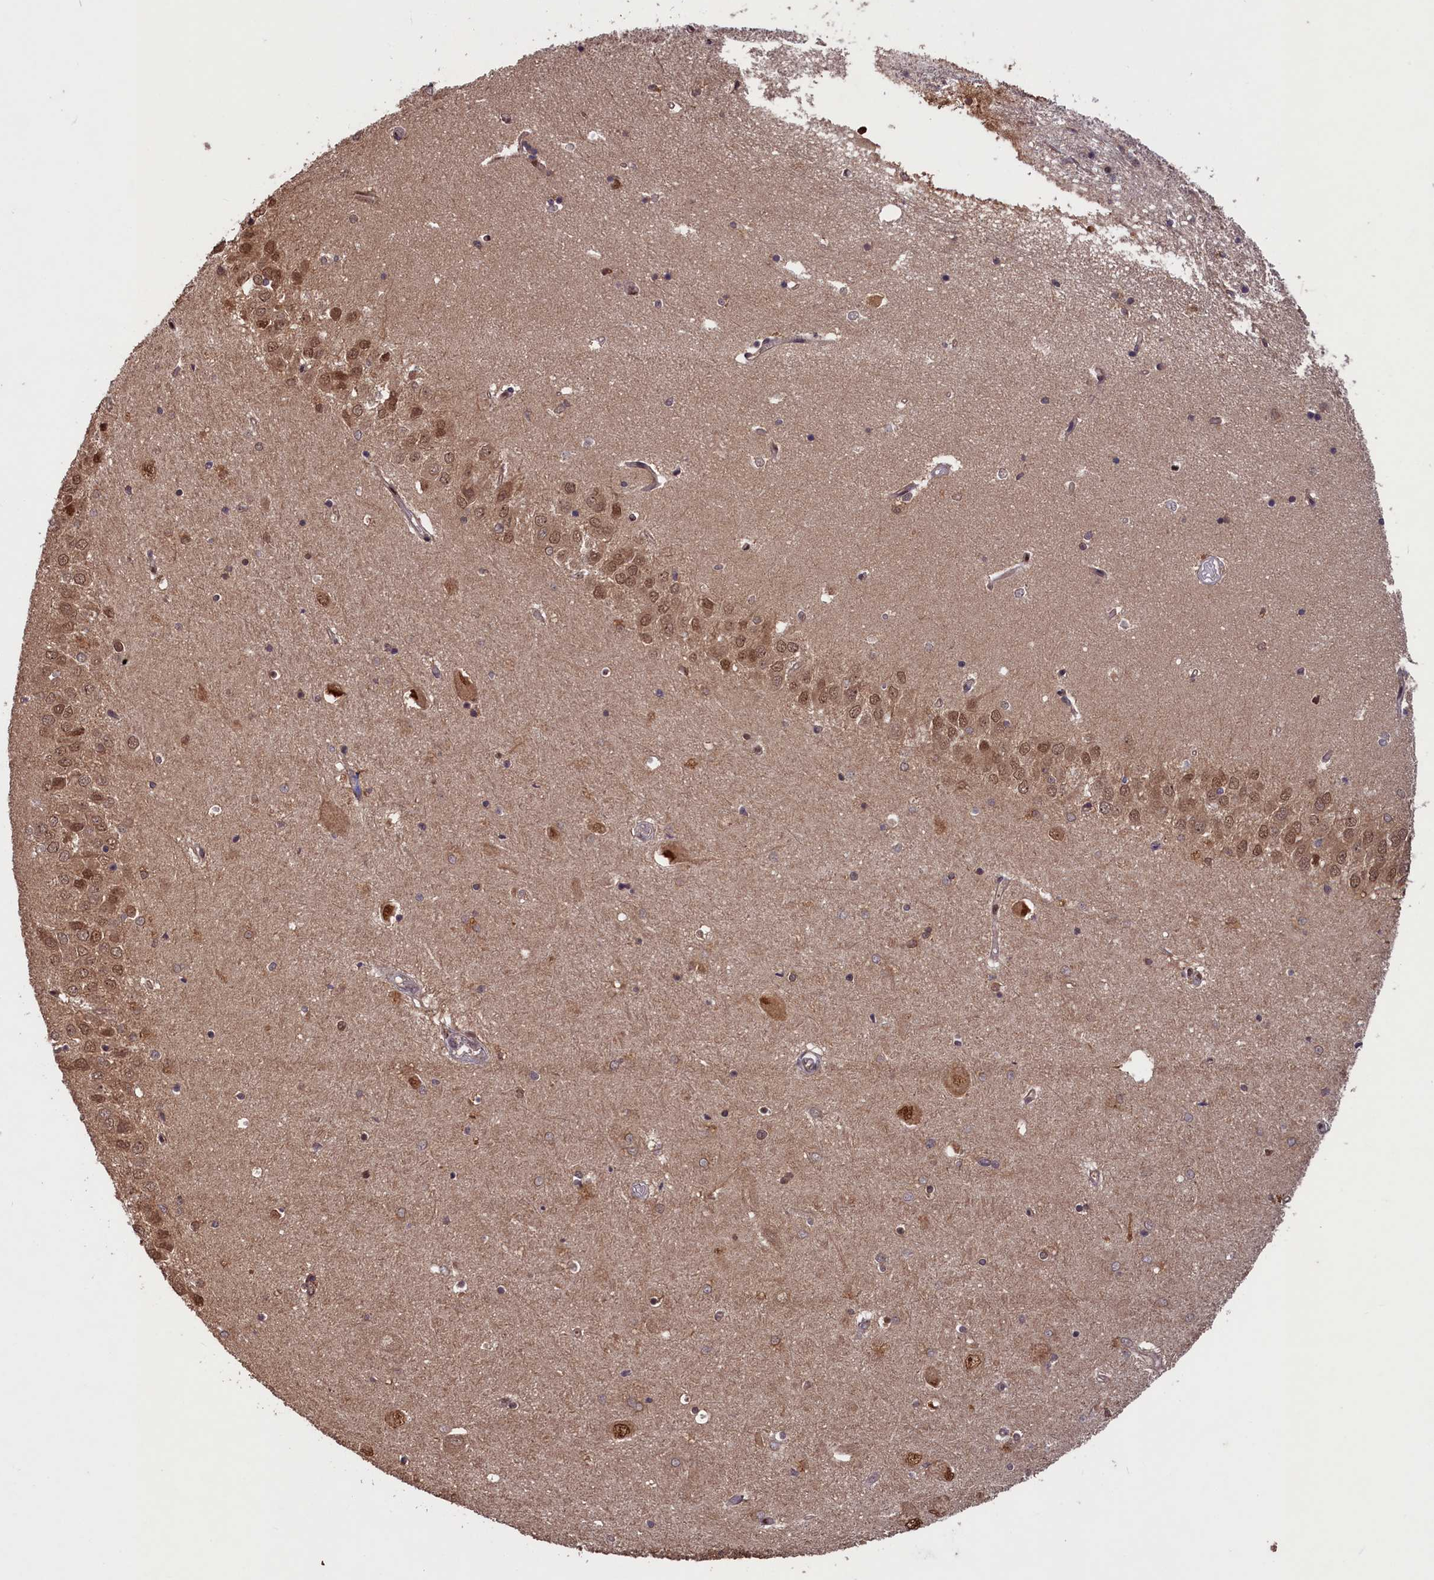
{"staining": {"intensity": "moderate", "quantity": "<25%", "location": "nuclear"}, "tissue": "hippocampus", "cell_type": "Glial cells", "image_type": "normal", "snomed": [{"axis": "morphology", "description": "Normal tissue, NOS"}, {"axis": "topography", "description": "Hippocampus"}], "caption": "Immunohistochemistry (DAB (3,3'-diaminobenzidine)) staining of benign hippocampus shows moderate nuclear protein positivity in approximately <25% of glial cells. The protein of interest is shown in brown color, while the nuclei are stained blue.", "gene": "NAE1", "patient": {"sex": "male", "age": 45}}